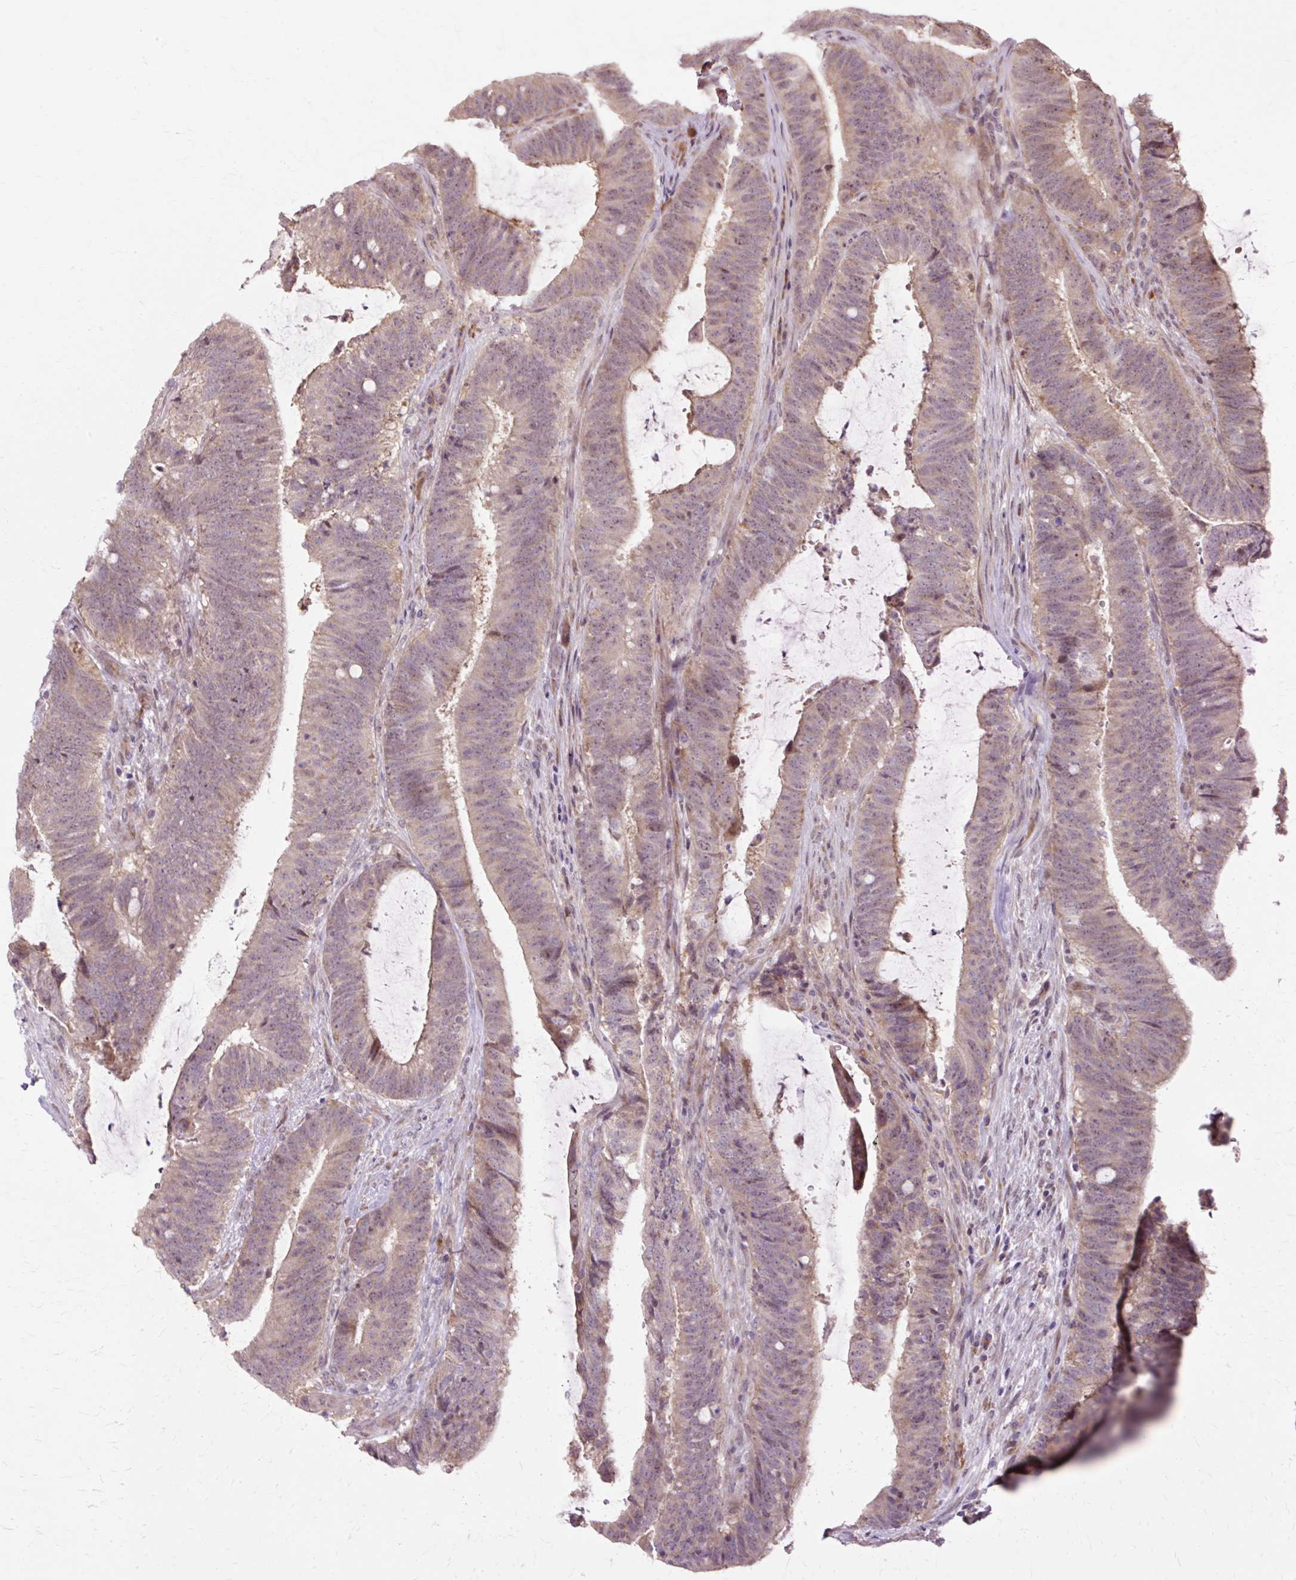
{"staining": {"intensity": "weak", "quantity": "<25%", "location": "cytoplasmic/membranous"}, "tissue": "colorectal cancer", "cell_type": "Tumor cells", "image_type": "cancer", "snomed": [{"axis": "morphology", "description": "Adenocarcinoma, NOS"}, {"axis": "topography", "description": "Colon"}], "caption": "Immunohistochemistry photomicrograph of neoplastic tissue: colorectal cancer (adenocarcinoma) stained with DAB (3,3'-diaminobenzidine) reveals no significant protein positivity in tumor cells.", "gene": "GEMIN2", "patient": {"sex": "female", "age": 43}}